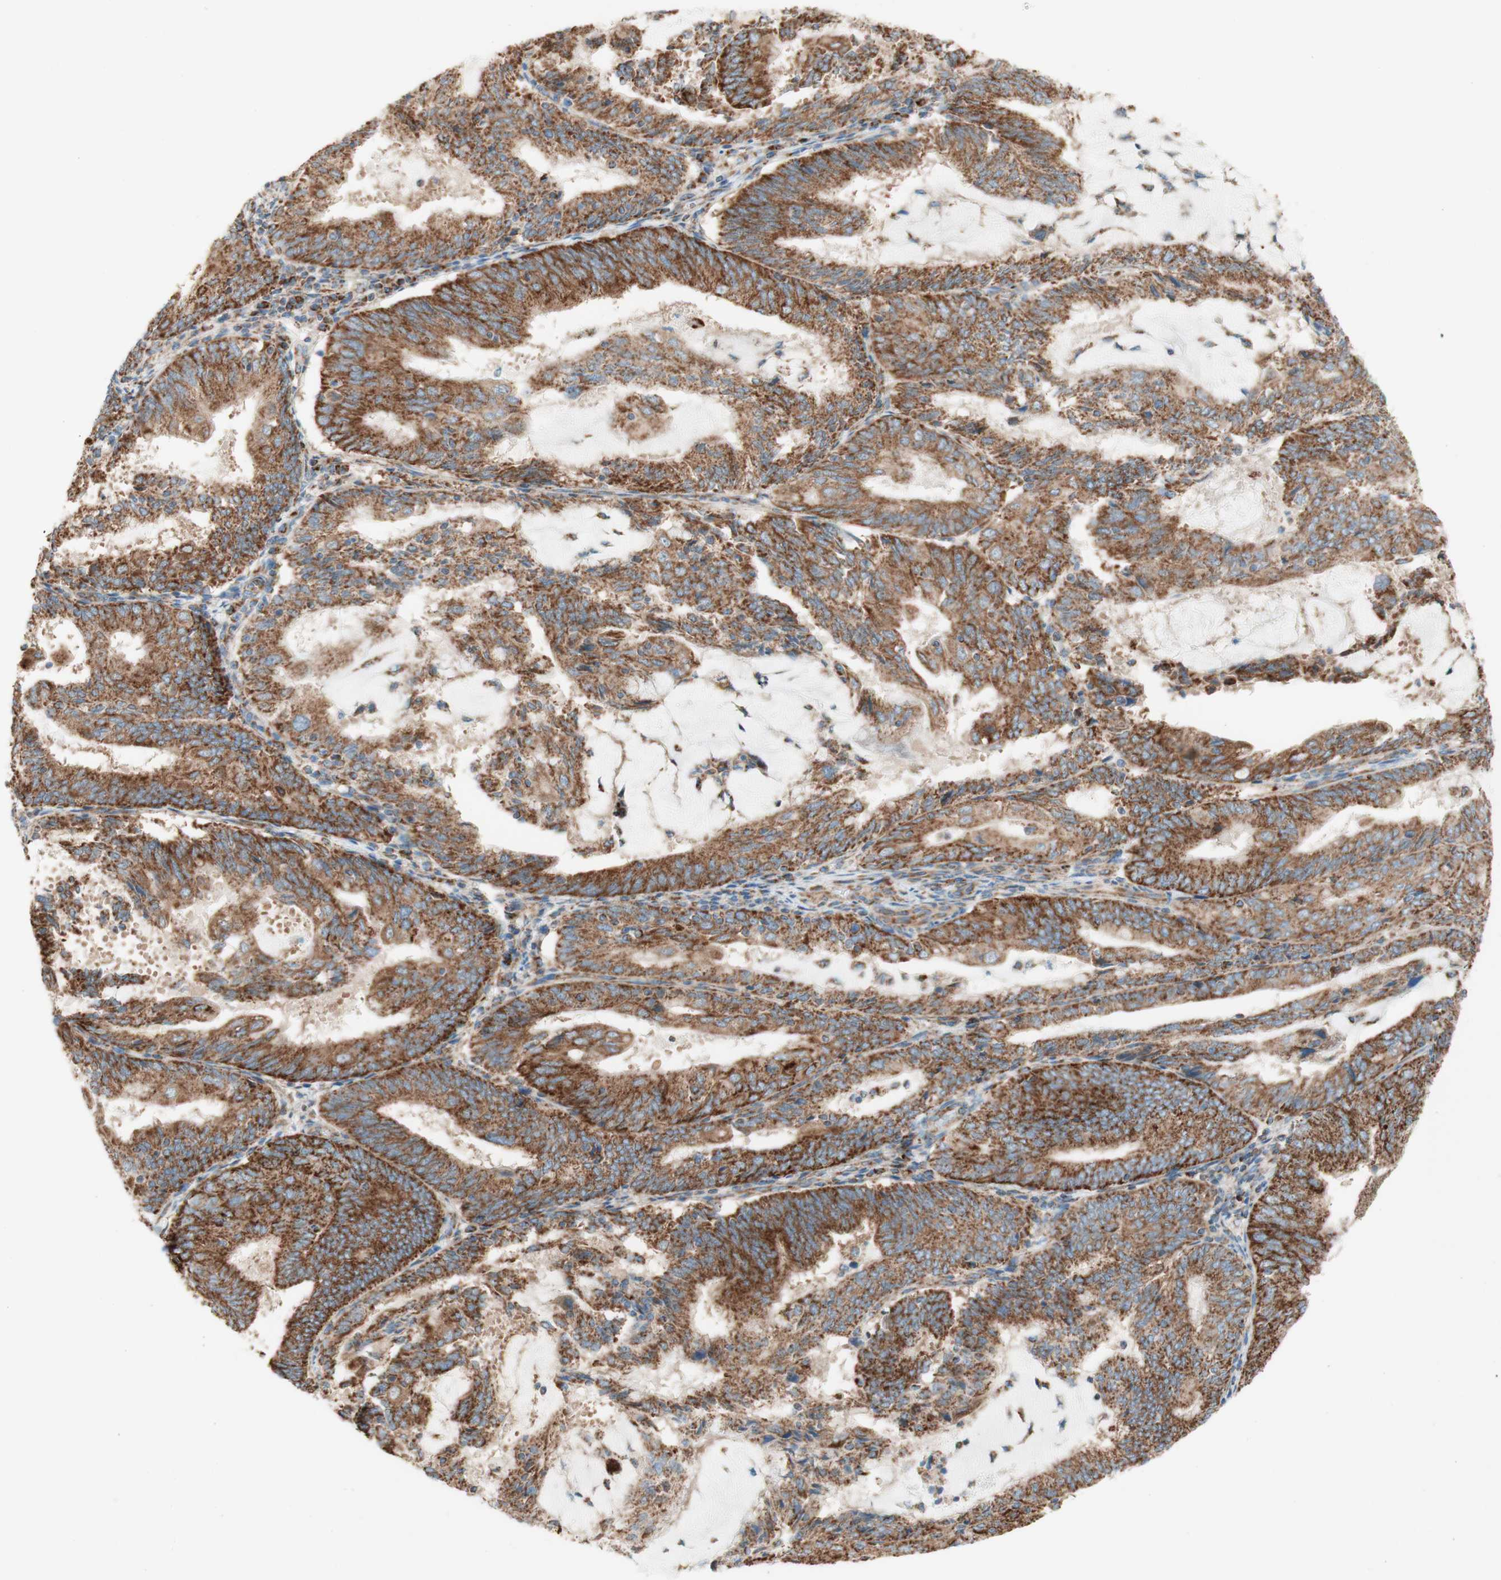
{"staining": {"intensity": "strong", "quantity": ">75%", "location": "cytoplasmic/membranous"}, "tissue": "endometrial cancer", "cell_type": "Tumor cells", "image_type": "cancer", "snomed": [{"axis": "morphology", "description": "Adenocarcinoma, NOS"}, {"axis": "topography", "description": "Endometrium"}], "caption": "Endometrial adenocarcinoma tissue displays strong cytoplasmic/membranous staining in approximately >75% of tumor cells, visualized by immunohistochemistry.", "gene": "TOMM20", "patient": {"sex": "female", "age": 81}}